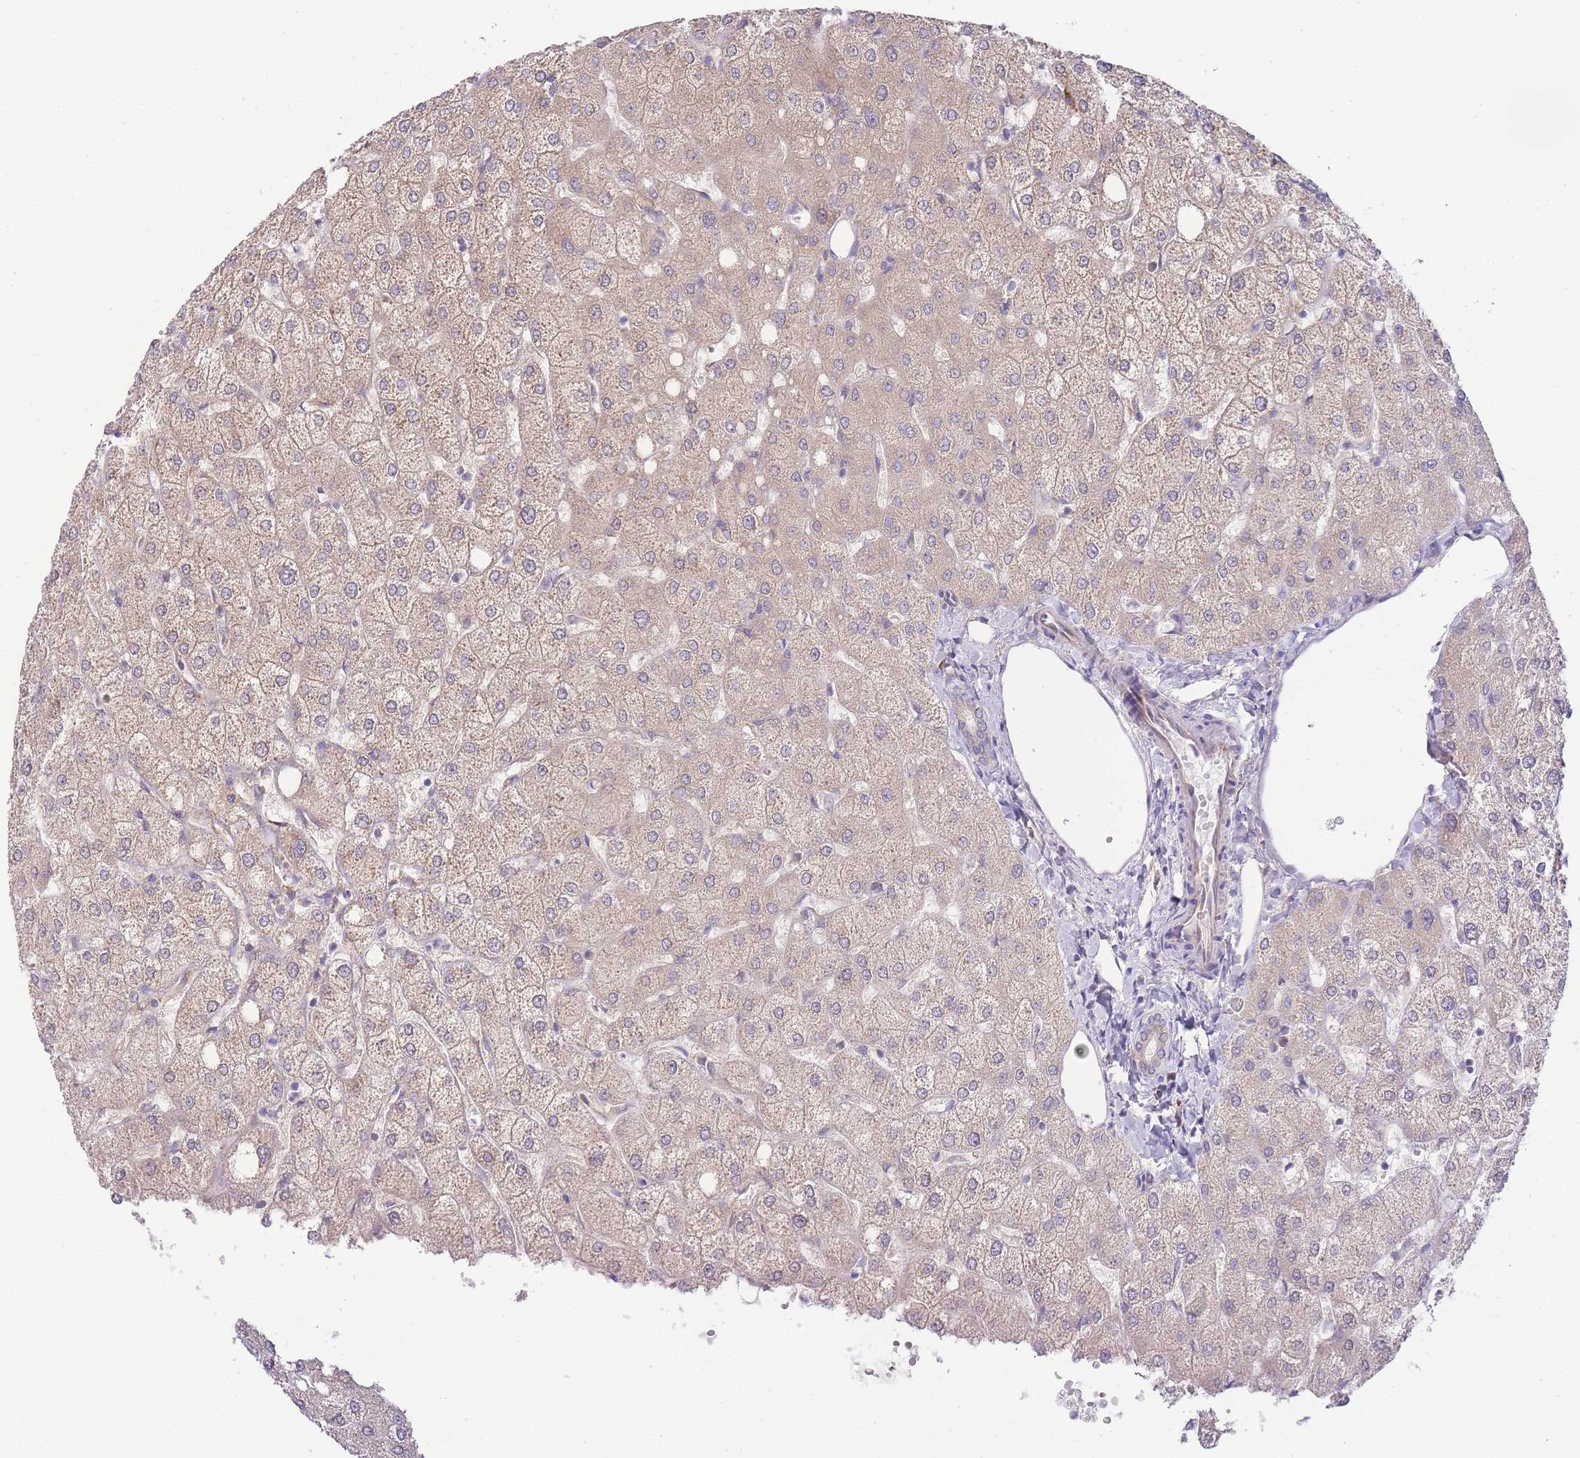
{"staining": {"intensity": "weak", "quantity": "<25%", "location": "cytoplasmic/membranous"}, "tissue": "liver", "cell_type": "Cholangiocytes", "image_type": "normal", "snomed": [{"axis": "morphology", "description": "Normal tissue, NOS"}, {"axis": "topography", "description": "Liver"}], "caption": "High power microscopy photomicrograph of an immunohistochemistry histopathology image of benign liver, revealing no significant staining in cholangiocytes. (Immunohistochemistry, brightfield microscopy, high magnification).", "gene": "BEX1", "patient": {"sex": "female", "age": 54}}